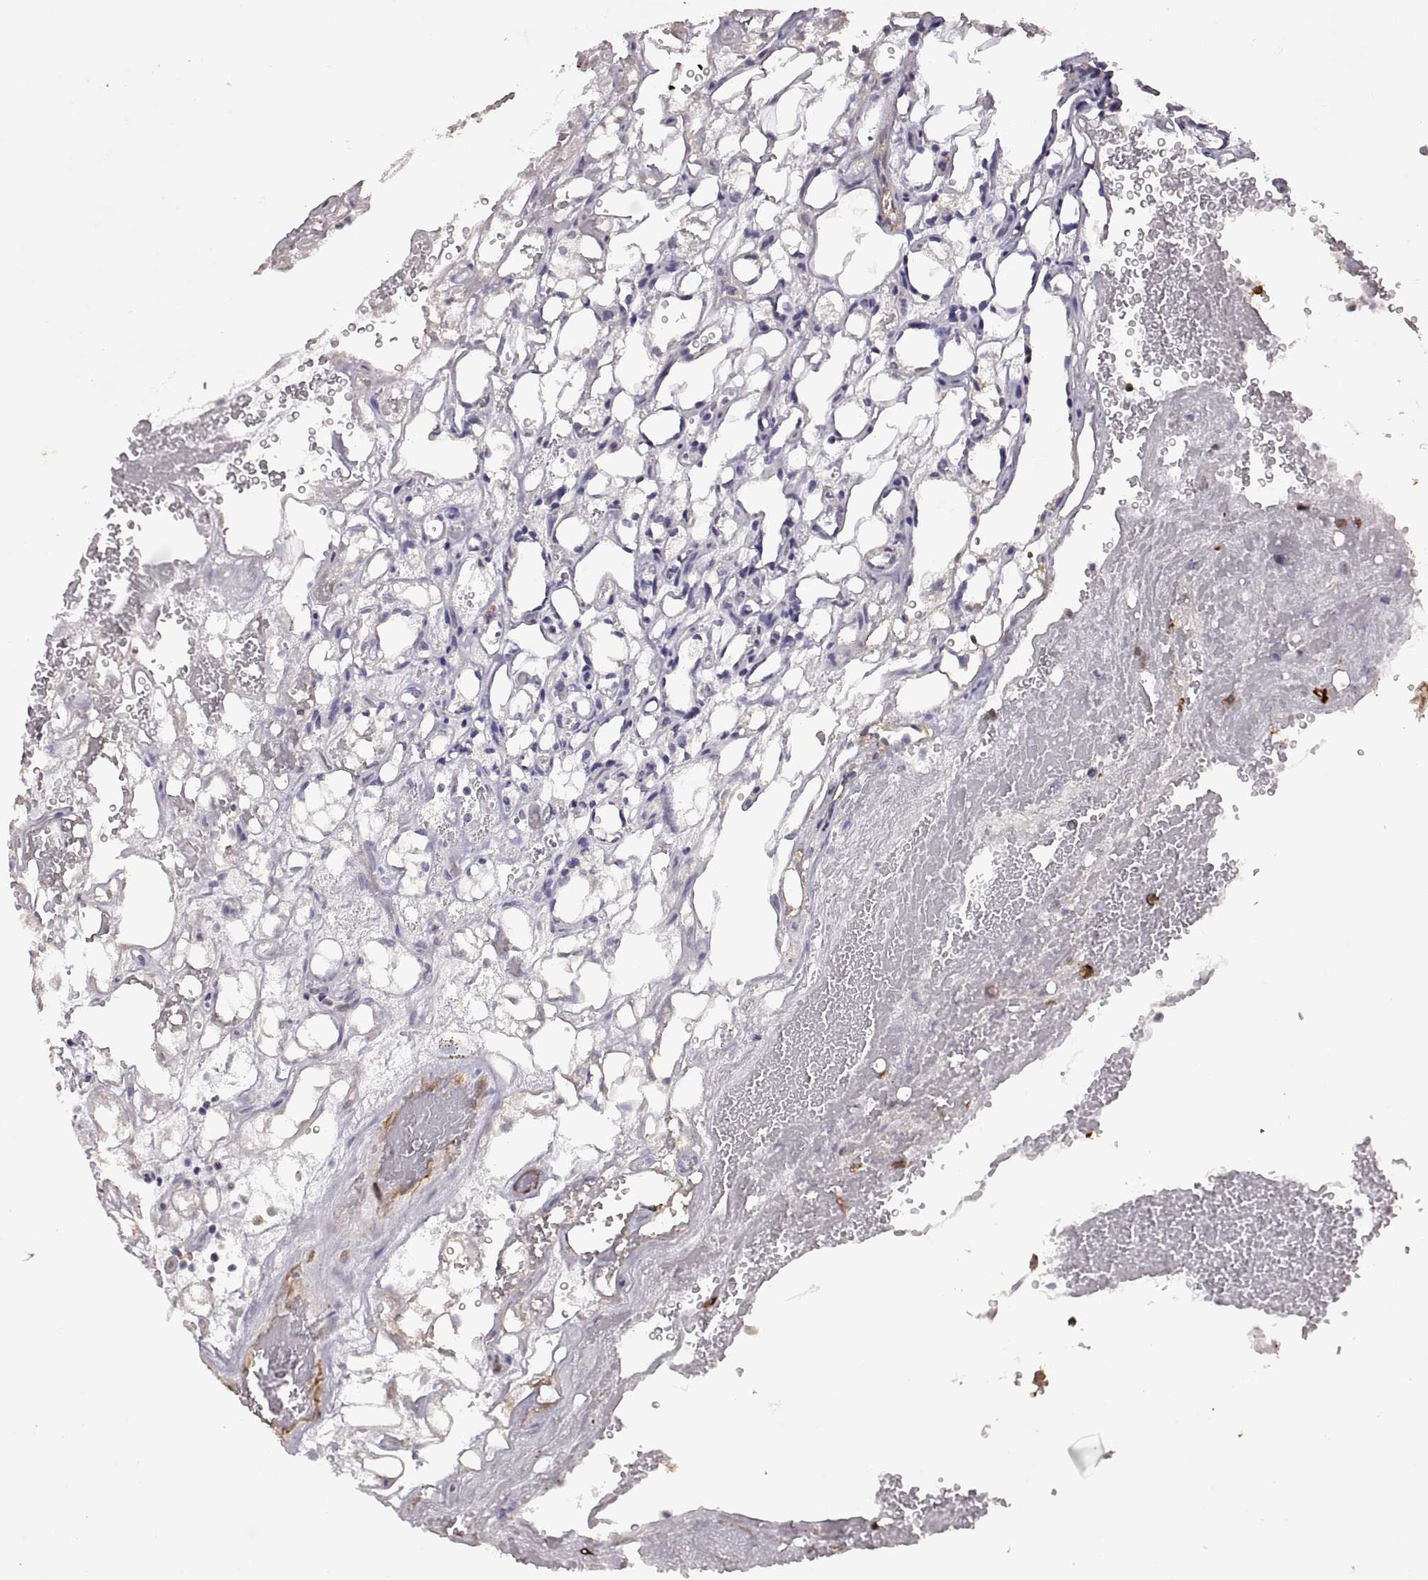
{"staining": {"intensity": "negative", "quantity": "none", "location": "none"}, "tissue": "renal cancer", "cell_type": "Tumor cells", "image_type": "cancer", "snomed": [{"axis": "morphology", "description": "Adenocarcinoma, NOS"}, {"axis": "topography", "description": "Kidney"}], "caption": "There is no significant positivity in tumor cells of renal cancer (adenocarcinoma). (DAB (3,3'-diaminobenzidine) immunohistochemistry (IHC) visualized using brightfield microscopy, high magnification).", "gene": "S100A10", "patient": {"sex": "female", "age": 69}}